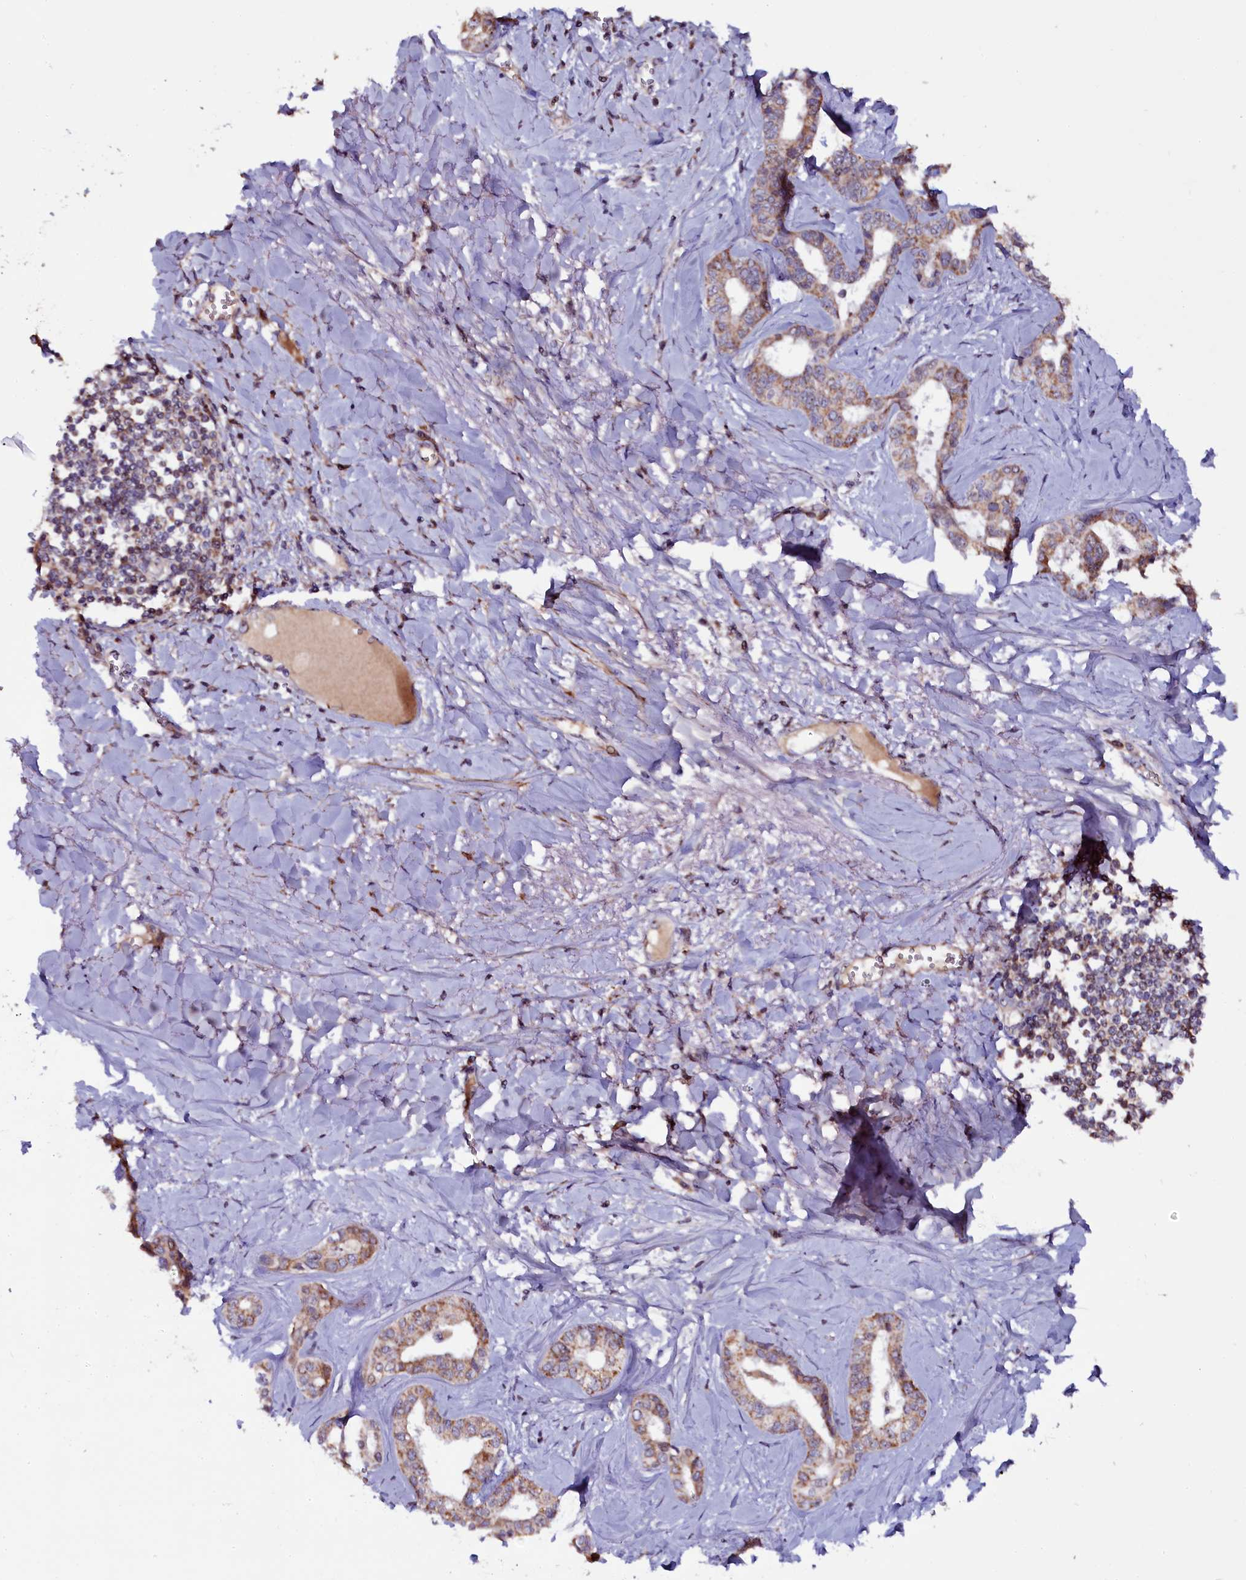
{"staining": {"intensity": "moderate", "quantity": ">75%", "location": "cytoplasmic/membranous"}, "tissue": "liver cancer", "cell_type": "Tumor cells", "image_type": "cancer", "snomed": [{"axis": "morphology", "description": "Cholangiocarcinoma"}, {"axis": "topography", "description": "Liver"}], "caption": "Liver cholangiocarcinoma stained with DAB (3,3'-diaminobenzidine) immunohistochemistry (IHC) displays medium levels of moderate cytoplasmic/membranous staining in approximately >75% of tumor cells.", "gene": "NAA80", "patient": {"sex": "female", "age": 77}}